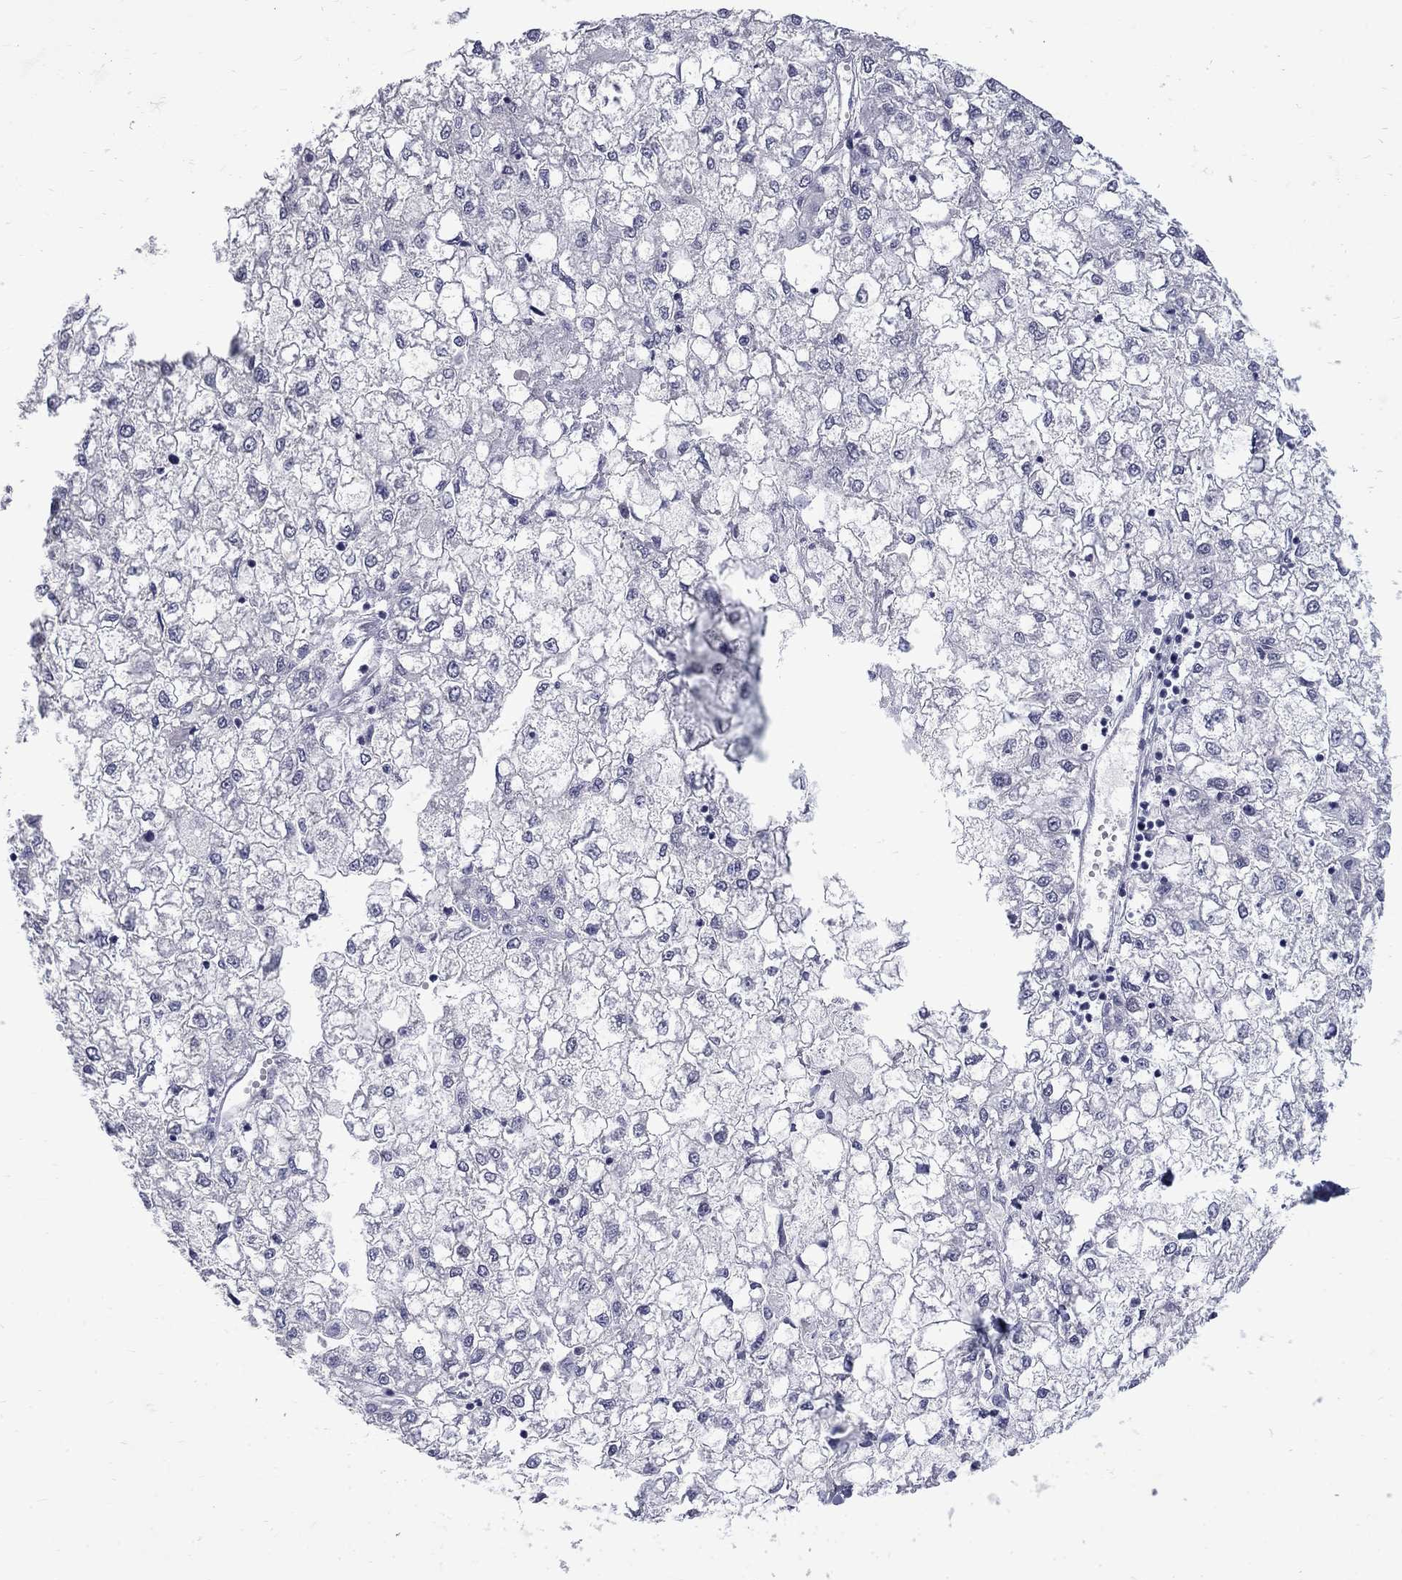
{"staining": {"intensity": "negative", "quantity": "none", "location": "none"}, "tissue": "liver cancer", "cell_type": "Tumor cells", "image_type": "cancer", "snomed": [{"axis": "morphology", "description": "Carcinoma, Hepatocellular, NOS"}, {"axis": "topography", "description": "Liver"}], "caption": "The micrograph demonstrates no staining of tumor cells in liver hepatocellular carcinoma.", "gene": "CTNND2", "patient": {"sex": "male", "age": 40}}